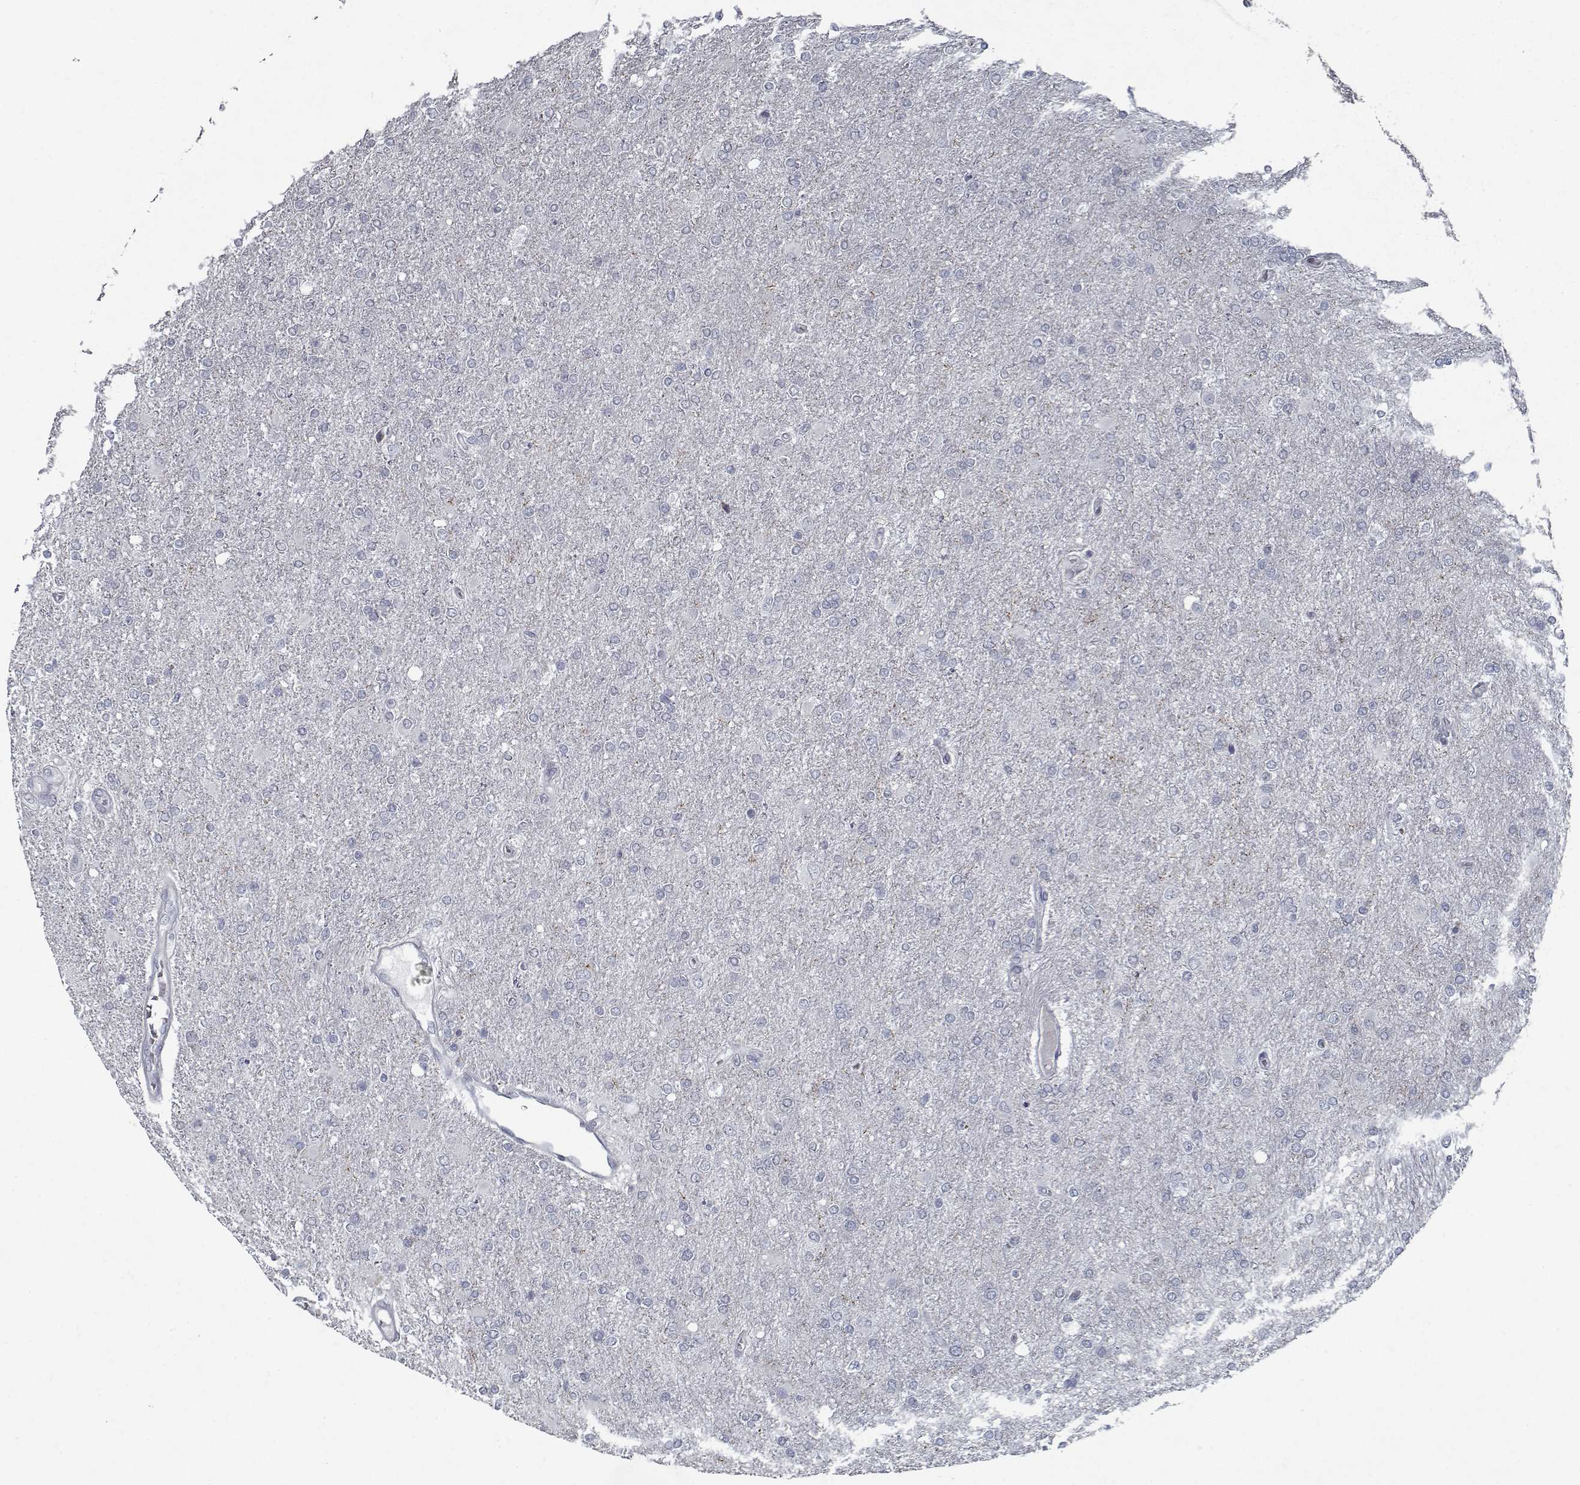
{"staining": {"intensity": "negative", "quantity": "none", "location": "none"}, "tissue": "glioma", "cell_type": "Tumor cells", "image_type": "cancer", "snomed": [{"axis": "morphology", "description": "Glioma, malignant, High grade"}, {"axis": "topography", "description": "Cerebral cortex"}], "caption": "Immunohistochemistry image of human glioma stained for a protein (brown), which reveals no positivity in tumor cells.", "gene": "GAD2", "patient": {"sex": "male", "age": 70}}